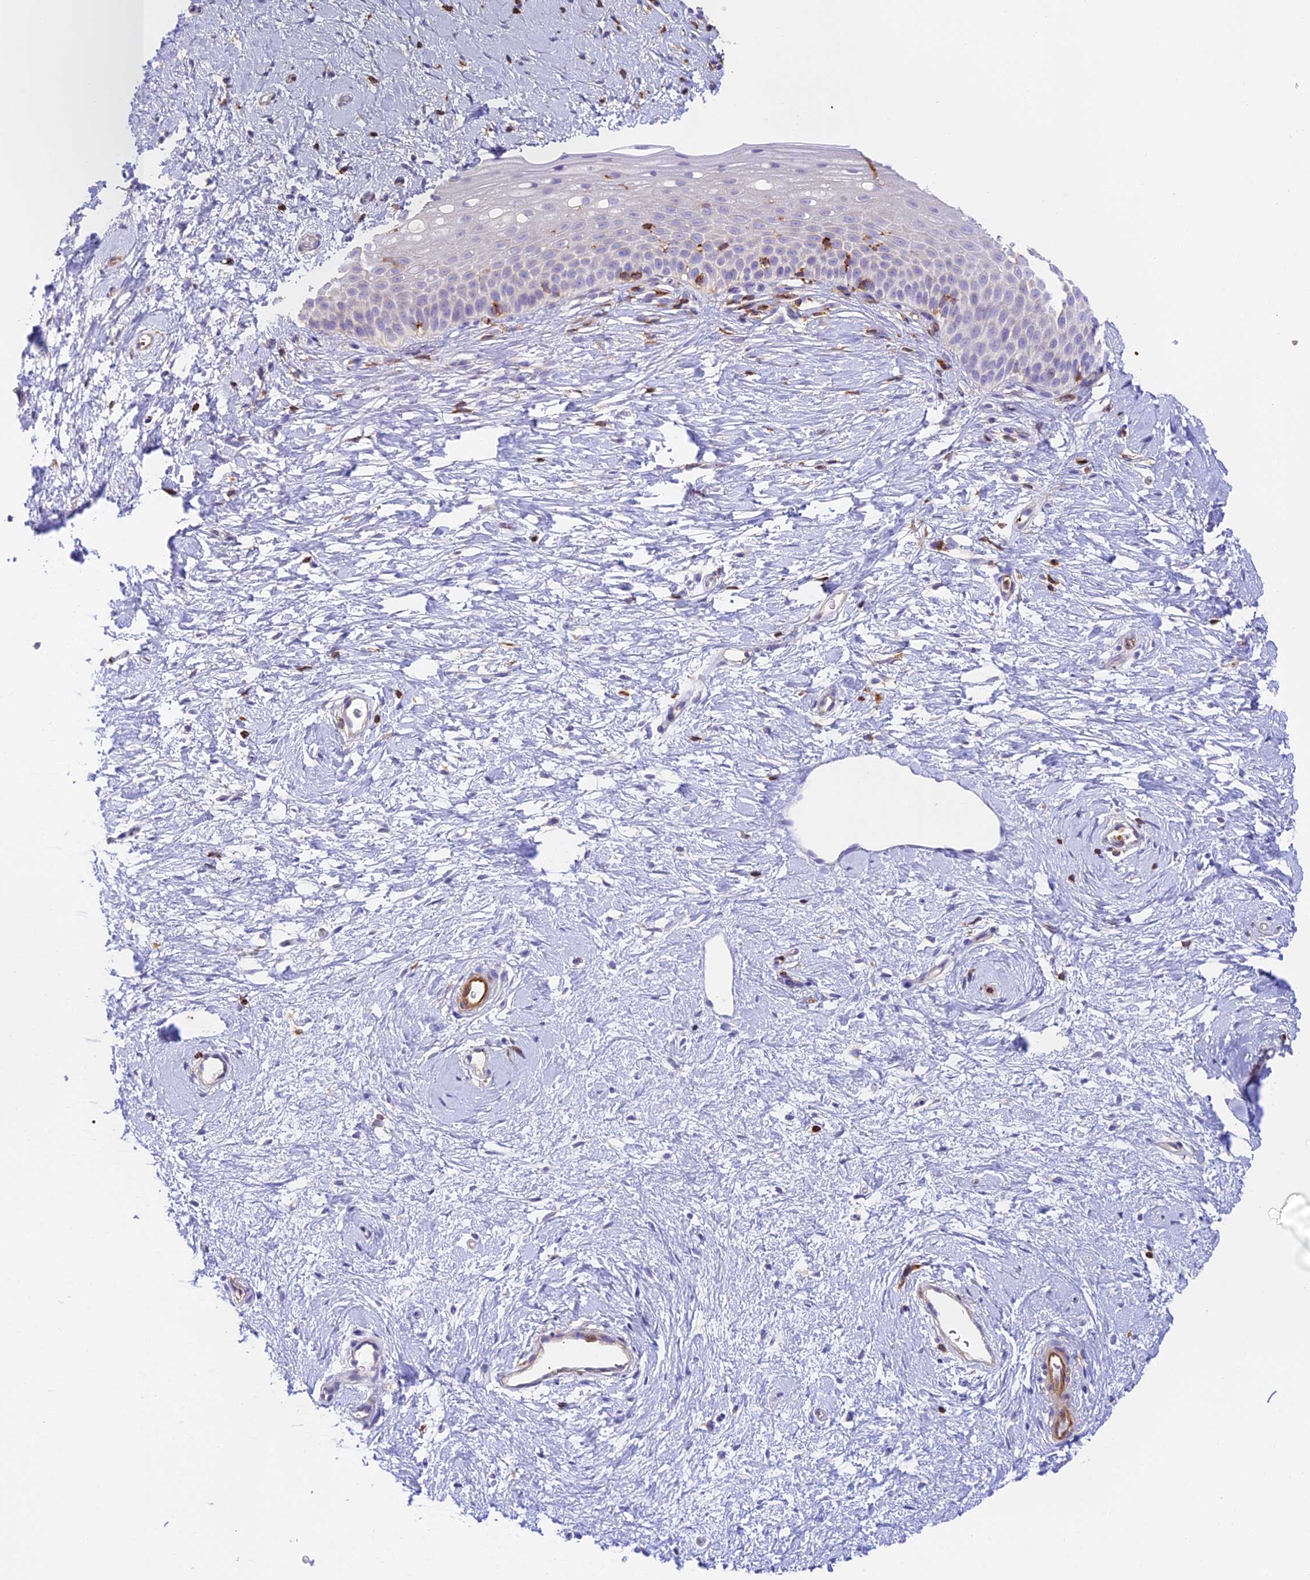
{"staining": {"intensity": "weak", "quantity": "<25%", "location": "cytoplasmic/membranous"}, "tissue": "cervix", "cell_type": "Glandular cells", "image_type": "normal", "snomed": [{"axis": "morphology", "description": "Normal tissue, NOS"}, {"axis": "topography", "description": "Cervix"}], "caption": "Immunohistochemistry photomicrograph of normal human cervix stained for a protein (brown), which shows no expression in glandular cells.", "gene": "DENND1C", "patient": {"sex": "female", "age": 57}}